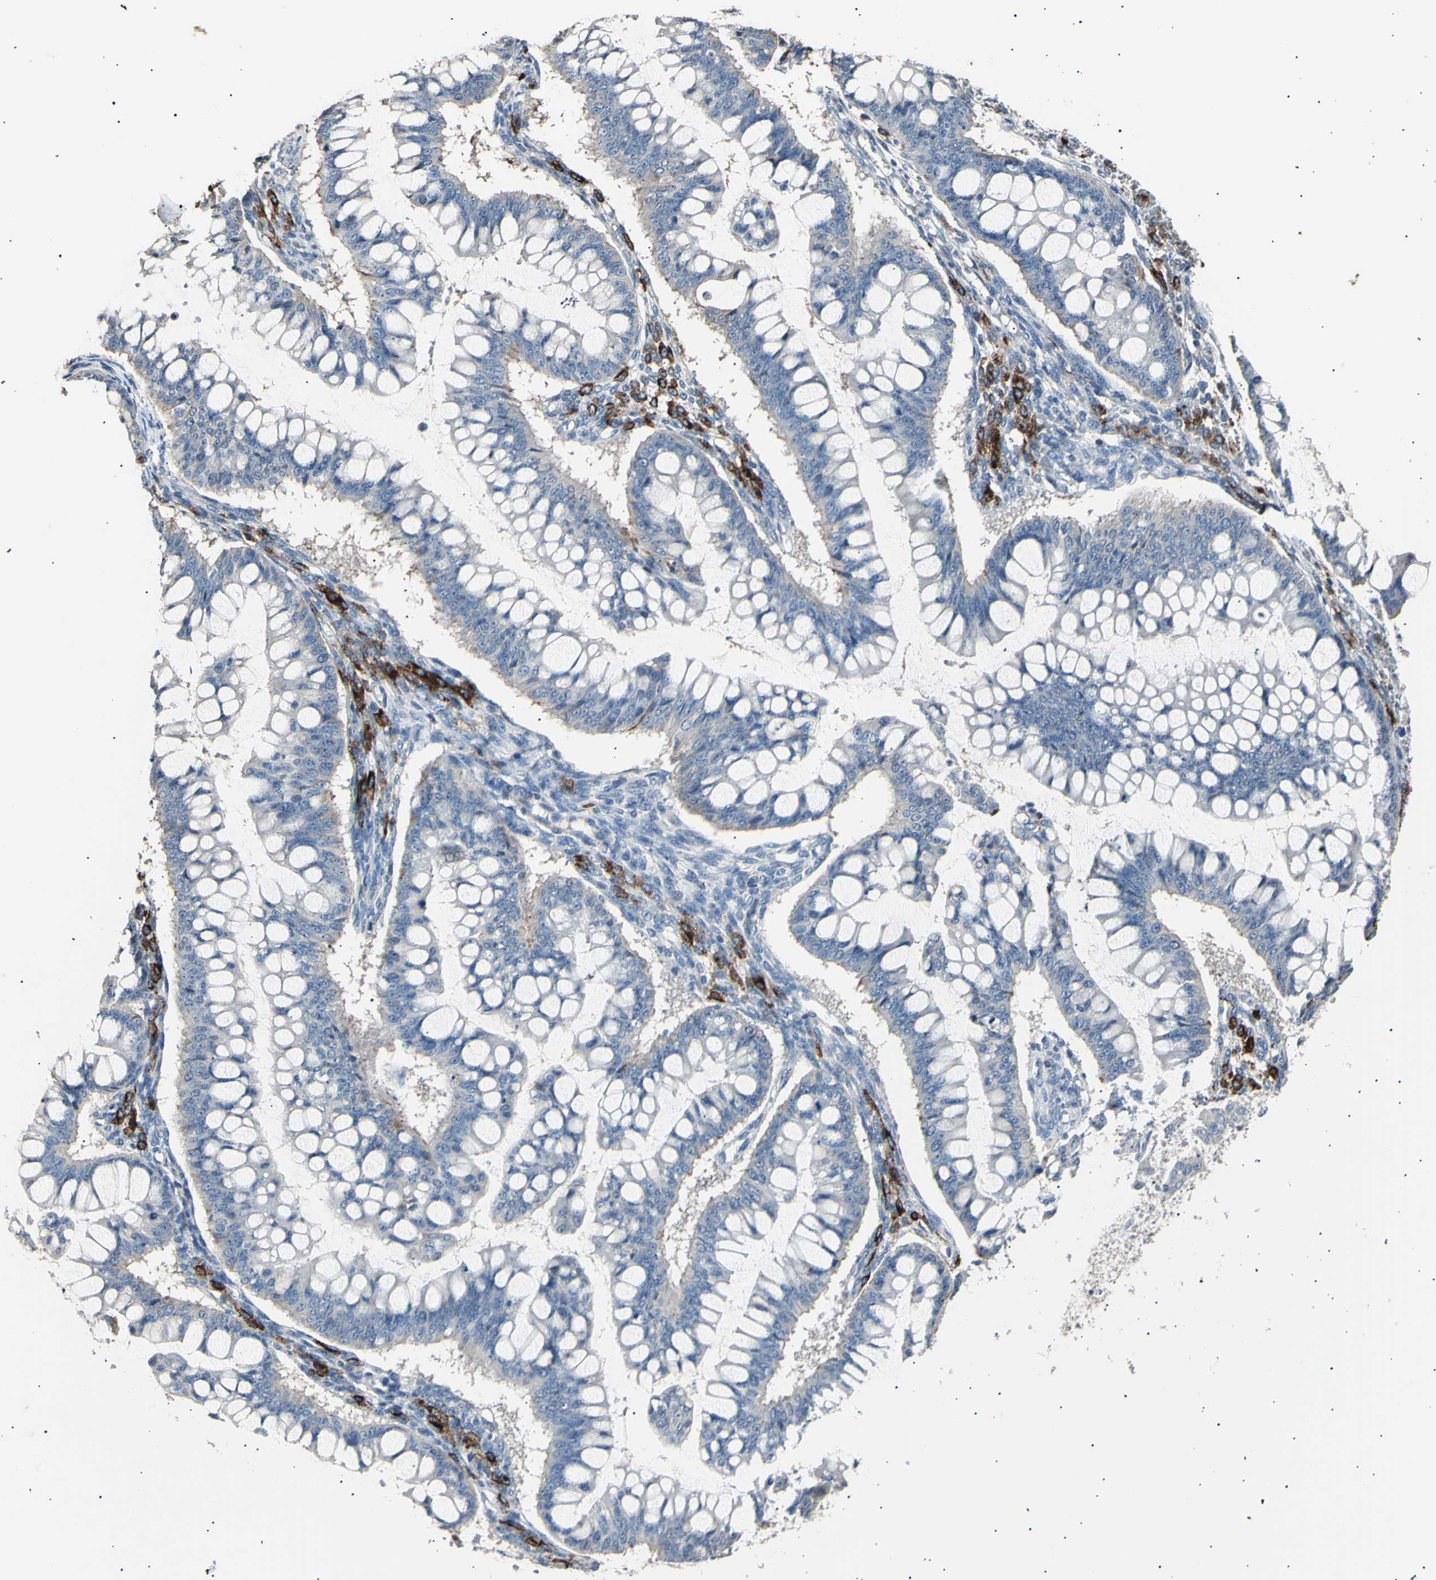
{"staining": {"intensity": "negative", "quantity": "none", "location": "none"}, "tissue": "ovarian cancer", "cell_type": "Tumor cells", "image_type": "cancer", "snomed": [{"axis": "morphology", "description": "Cystadenocarcinoma, mucinous, NOS"}, {"axis": "topography", "description": "Ovary"}], "caption": "Immunohistochemical staining of human mucinous cystadenocarcinoma (ovarian) exhibits no significant staining in tumor cells.", "gene": "LDLR", "patient": {"sex": "female", "age": 73}}